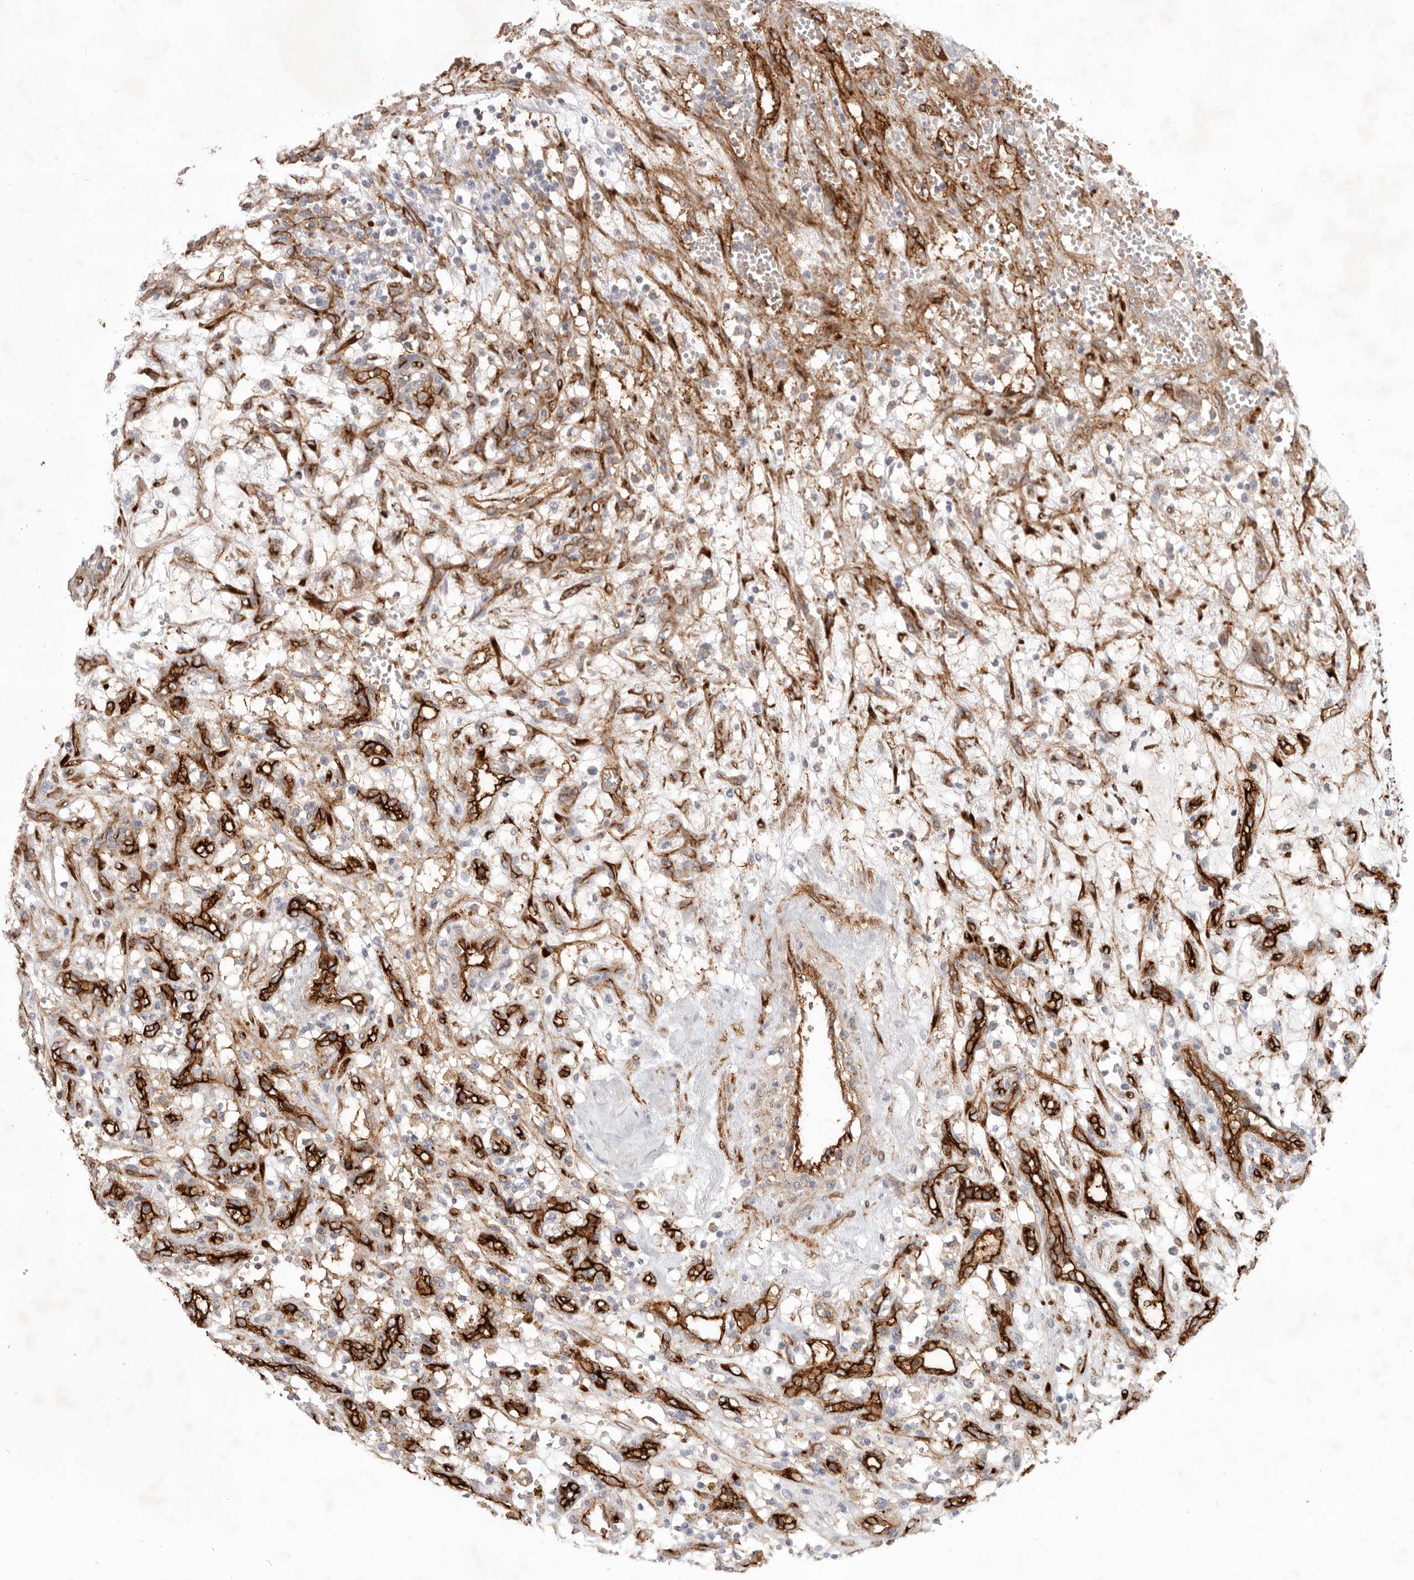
{"staining": {"intensity": "negative", "quantity": "none", "location": "none"}, "tissue": "renal cancer", "cell_type": "Tumor cells", "image_type": "cancer", "snomed": [{"axis": "morphology", "description": "Adenocarcinoma, NOS"}, {"axis": "topography", "description": "Kidney"}], "caption": "A micrograph of human renal adenocarcinoma is negative for staining in tumor cells.", "gene": "LRRC66", "patient": {"sex": "female", "age": 57}}